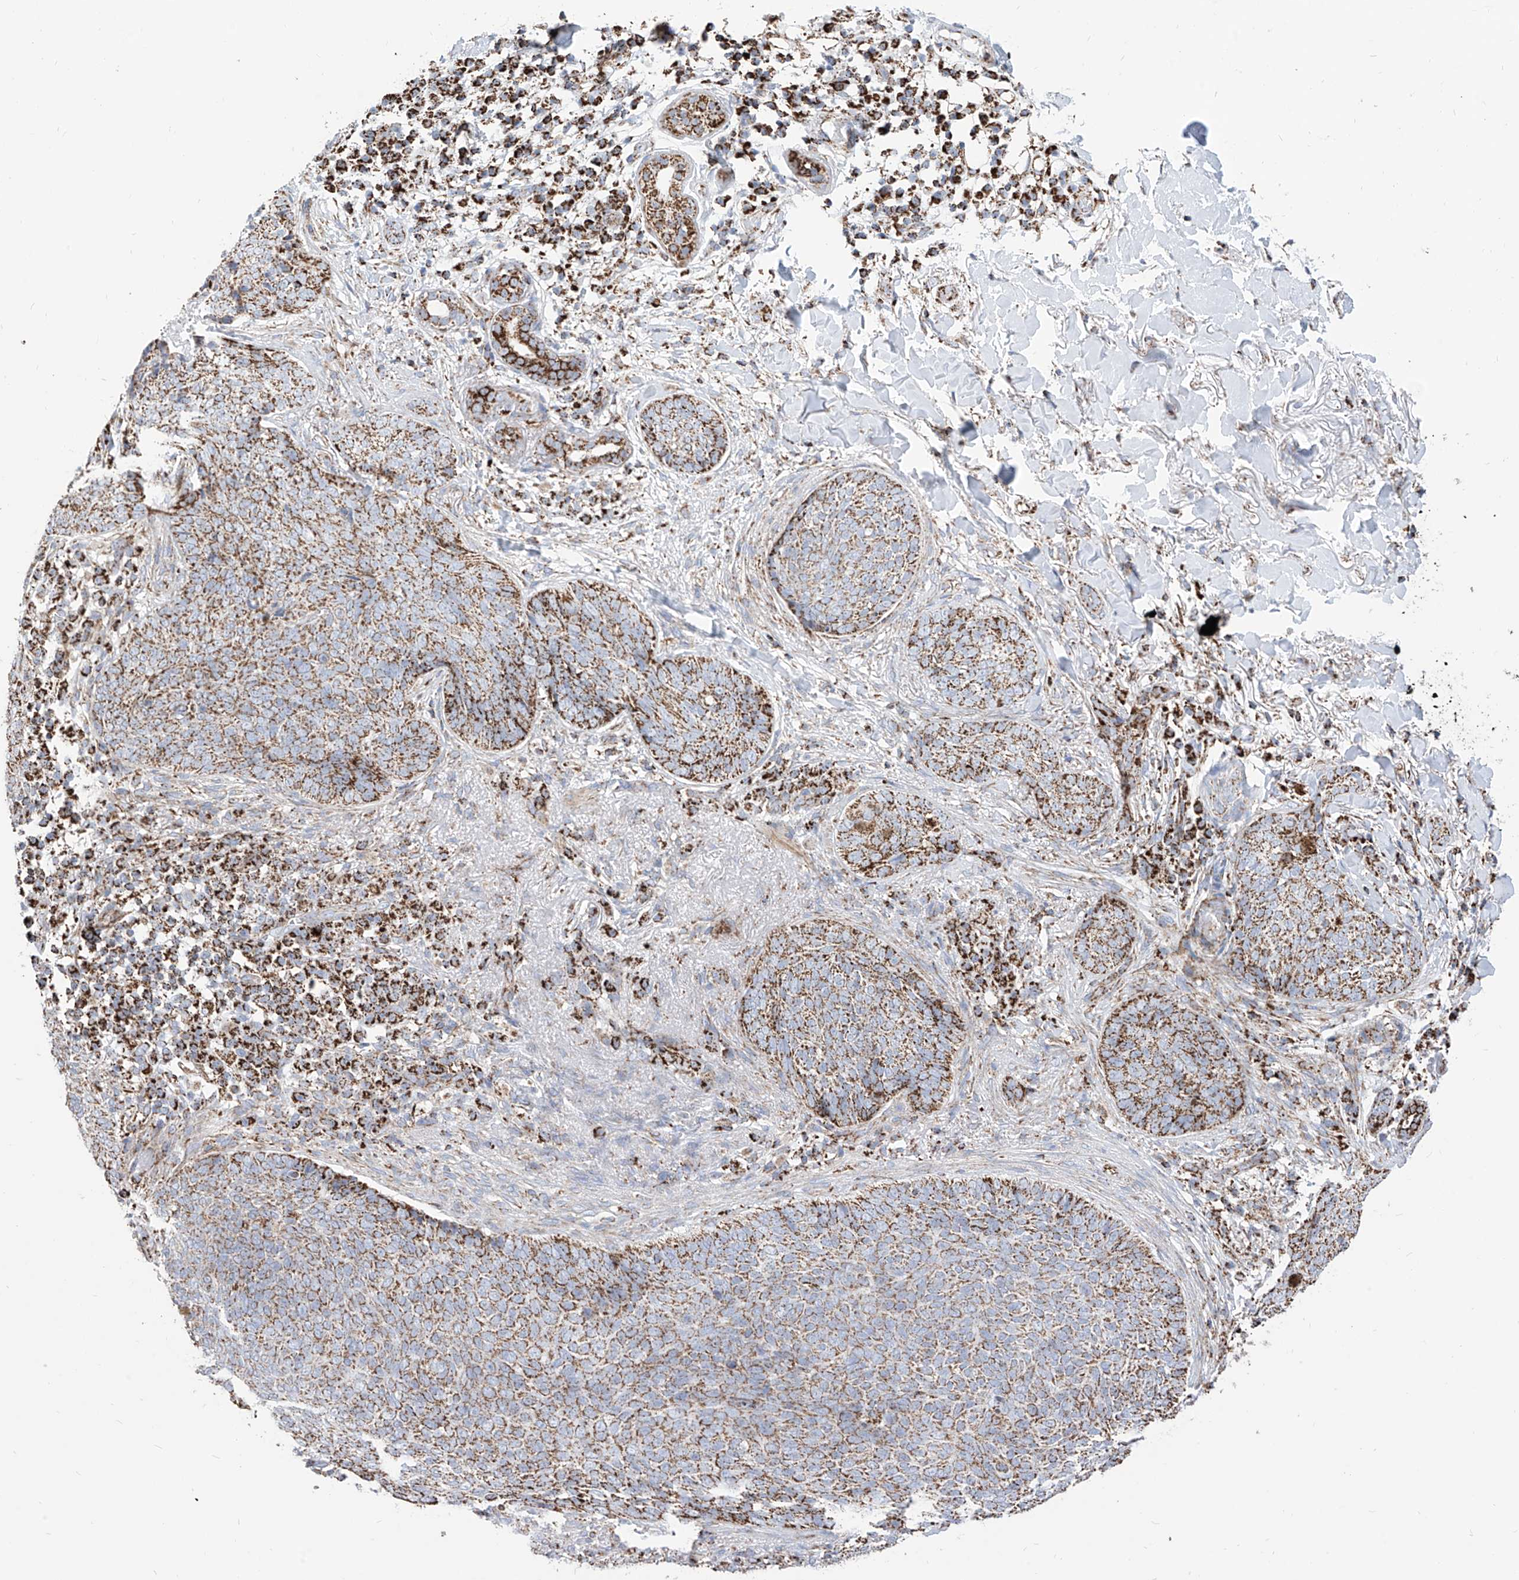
{"staining": {"intensity": "strong", "quantity": "25%-75%", "location": "cytoplasmic/membranous"}, "tissue": "skin cancer", "cell_type": "Tumor cells", "image_type": "cancer", "snomed": [{"axis": "morphology", "description": "Basal cell carcinoma"}, {"axis": "topography", "description": "Skin"}], "caption": "There is high levels of strong cytoplasmic/membranous expression in tumor cells of skin basal cell carcinoma, as demonstrated by immunohistochemical staining (brown color).", "gene": "COX5B", "patient": {"sex": "male", "age": 85}}